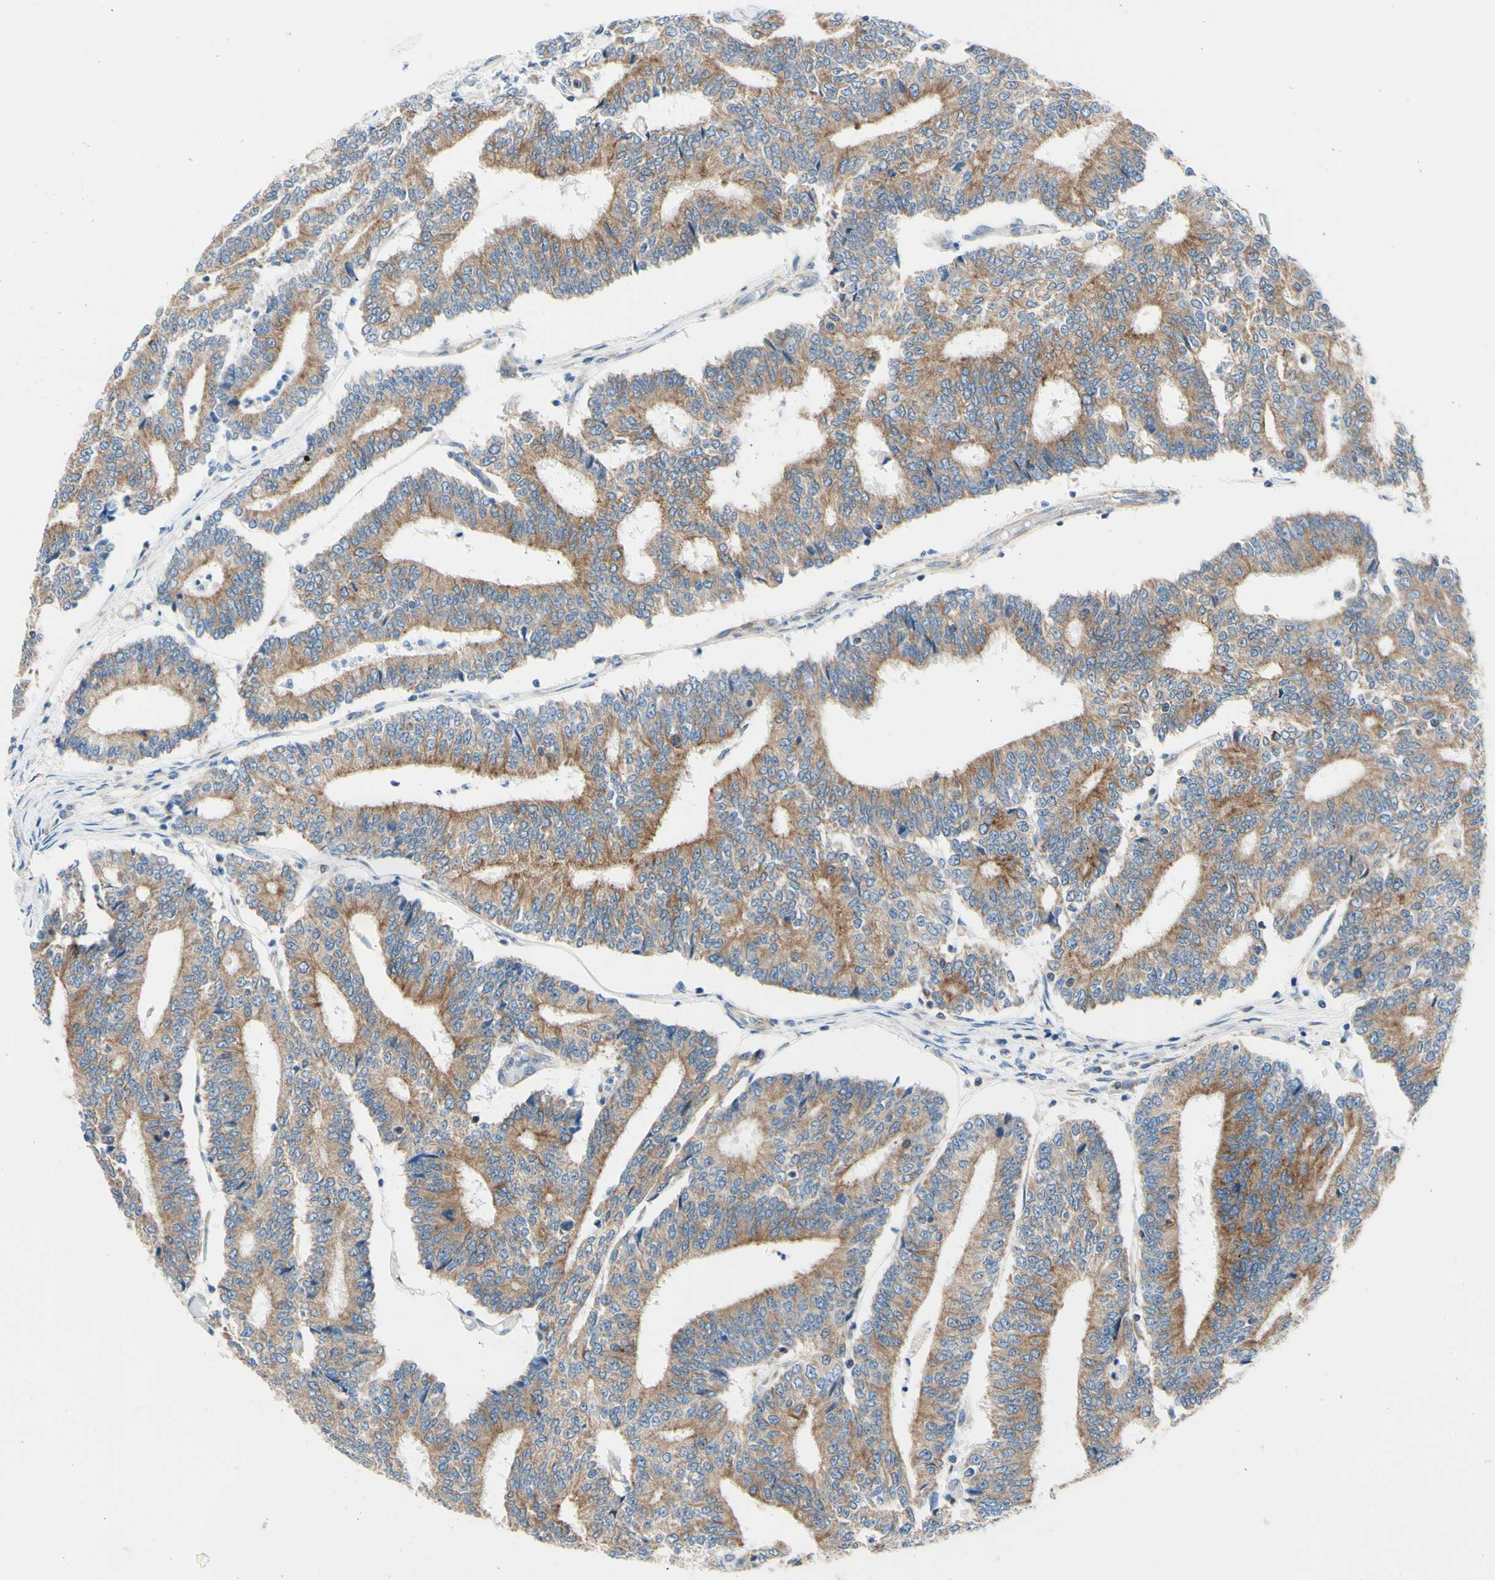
{"staining": {"intensity": "weak", "quantity": ">75%", "location": "cytoplasmic/membranous"}, "tissue": "prostate cancer", "cell_type": "Tumor cells", "image_type": "cancer", "snomed": [{"axis": "morphology", "description": "Normal tissue, NOS"}, {"axis": "morphology", "description": "Adenocarcinoma, High grade"}, {"axis": "topography", "description": "Prostate"}, {"axis": "topography", "description": "Seminal veicle"}], "caption": "Immunohistochemical staining of prostate cancer demonstrates weak cytoplasmic/membranous protein positivity in approximately >75% of tumor cells. Nuclei are stained in blue.", "gene": "RETREG2", "patient": {"sex": "male", "age": 55}}